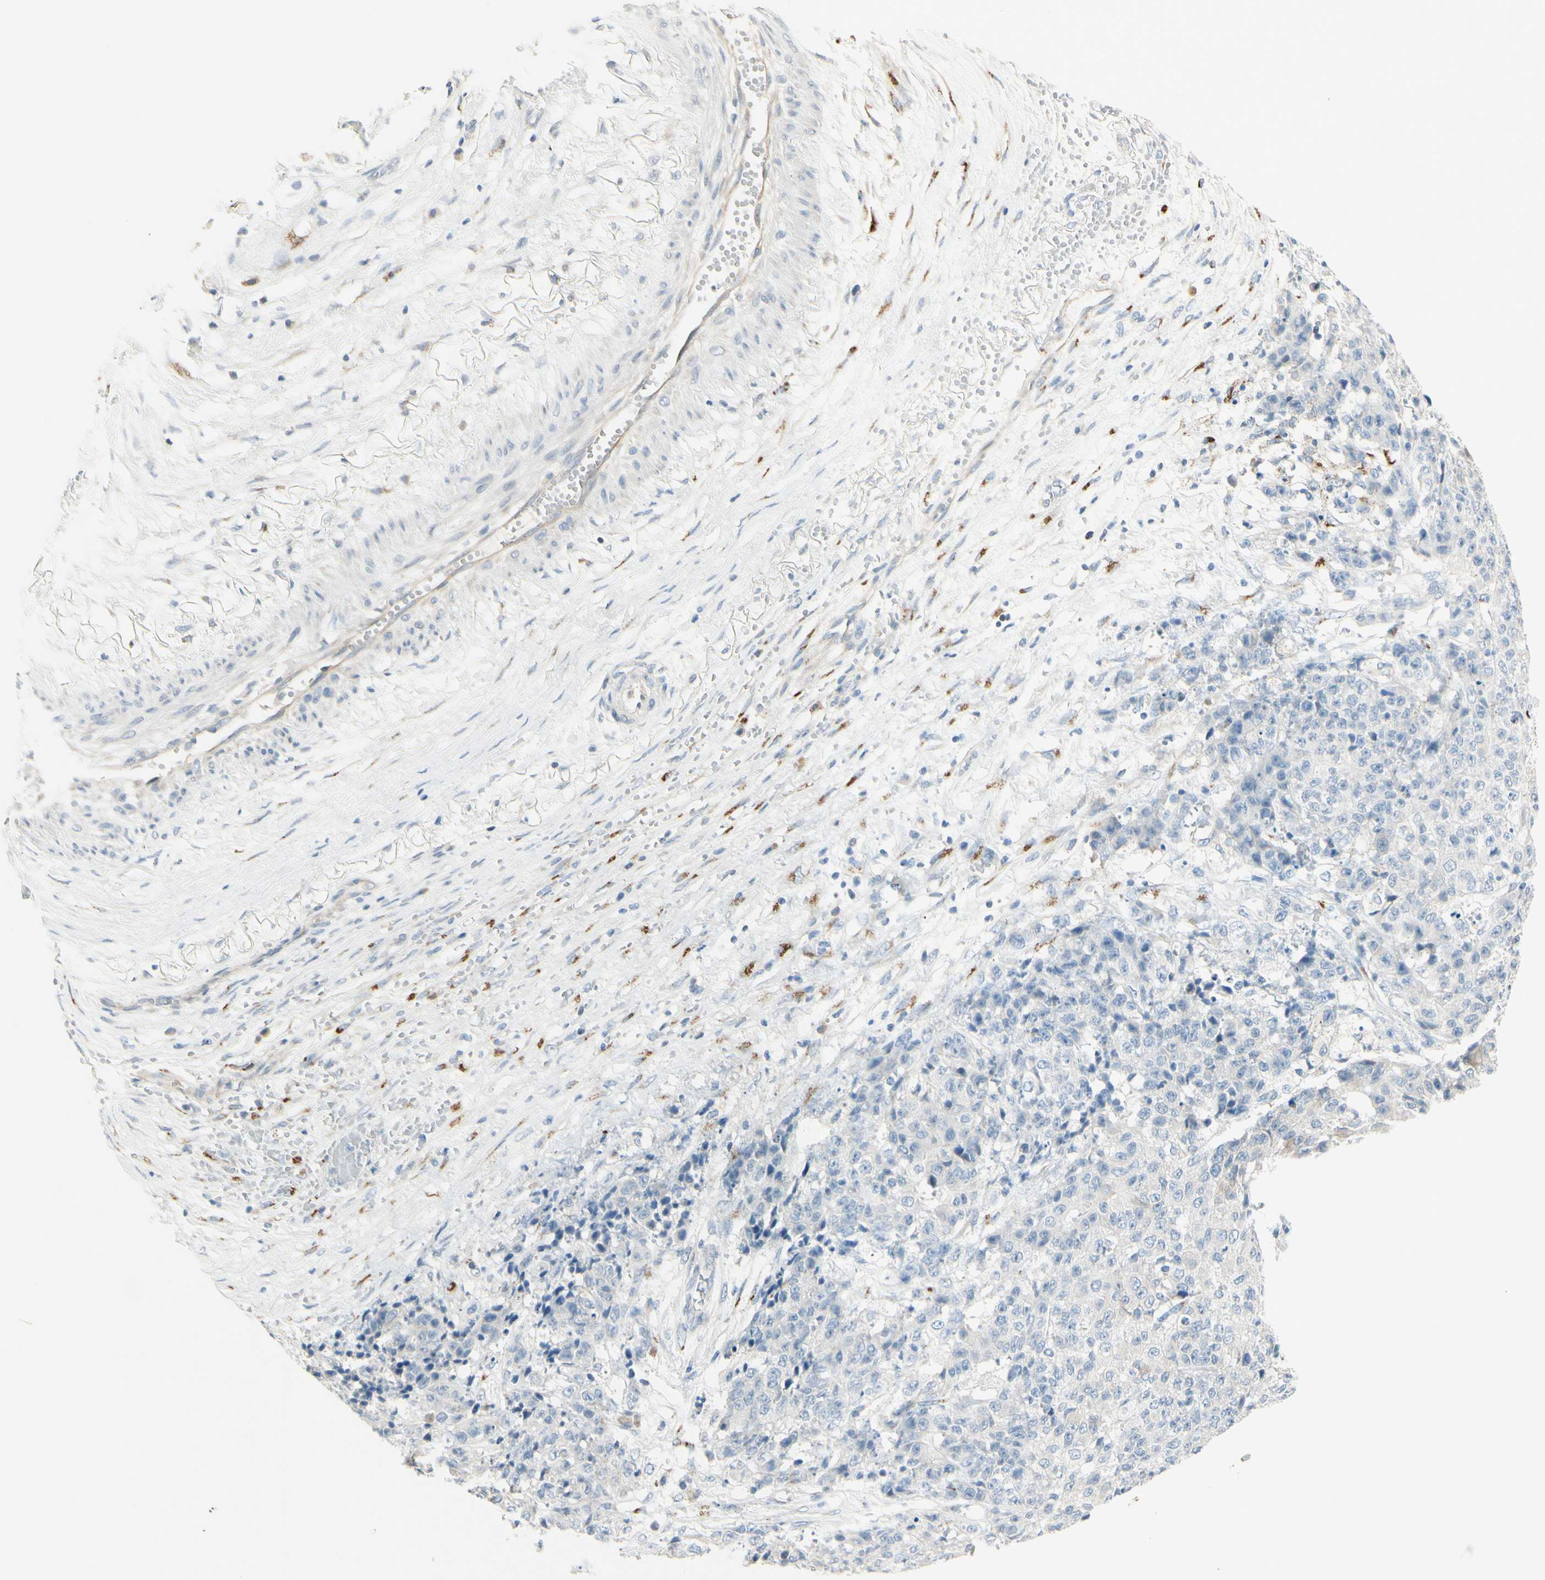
{"staining": {"intensity": "weak", "quantity": "<25%", "location": "cytoplasmic/membranous"}, "tissue": "ovarian cancer", "cell_type": "Tumor cells", "image_type": "cancer", "snomed": [{"axis": "morphology", "description": "Carcinoma, endometroid"}, {"axis": "topography", "description": "Ovary"}], "caption": "Ovarian cancer was stained to show a protein in brown. There is no significant staining in tumor cells.", "gene": "GALNT5", "patient": {"sex": "female", "age": 42}}